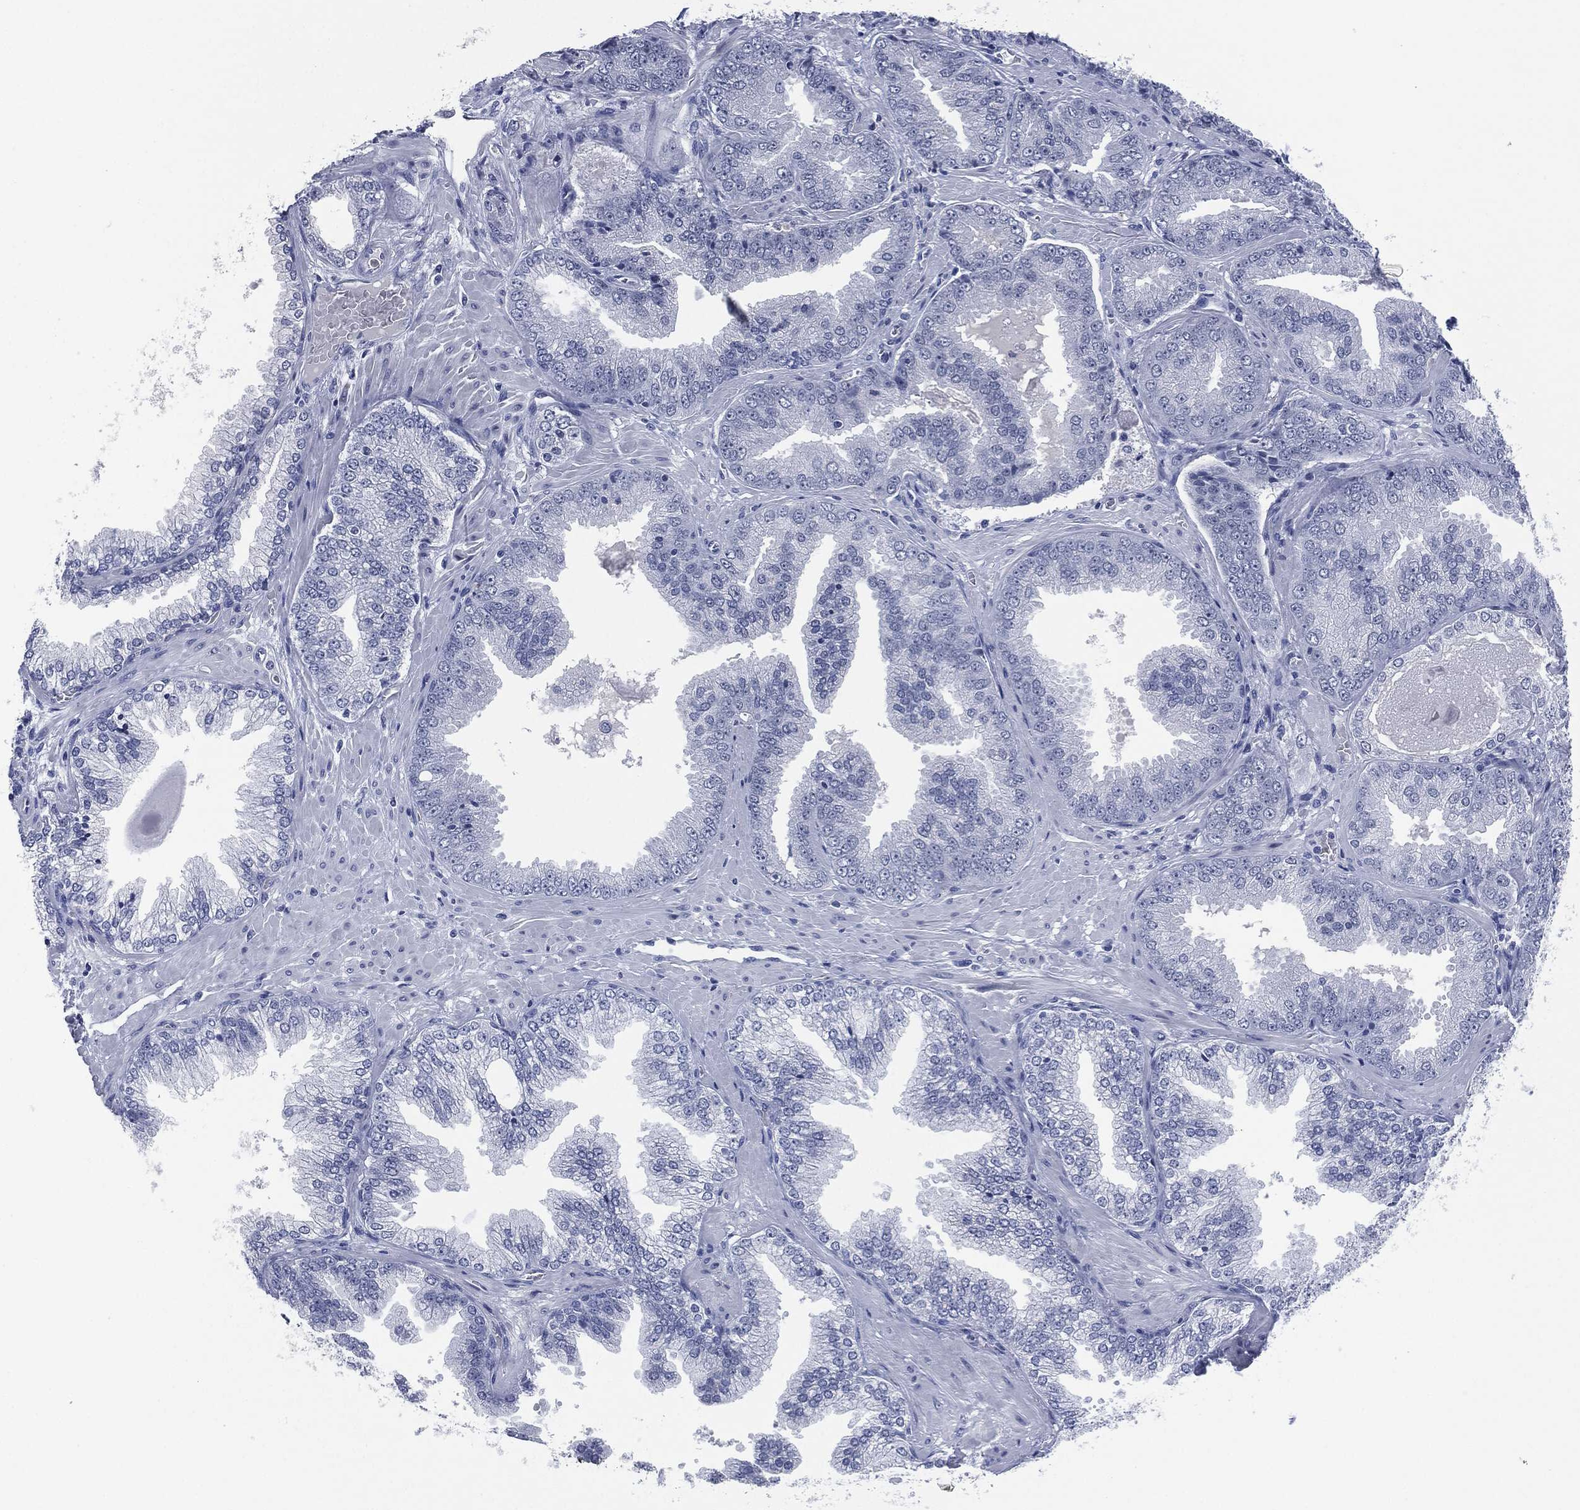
{"staining": {"intensity": "negative", "quantity": "none", "location": "none"}, "tissue": "prostate cancer", "cell_type": "Tumor cells", "image_type": "cancer", "snomed": [{"axis": "morphology", "description": "Adenocarcinoma, Low grade"}, {"axis": "topography", "description": "Prostate"}], "caption": "DAB (3,3'-diaminobenzidine) immunohistochemical staining of prostate cancer reveals no significant expression in tumor cells.", "gene": "MUC16", "patient": {"sex": "male", "age": 72}}